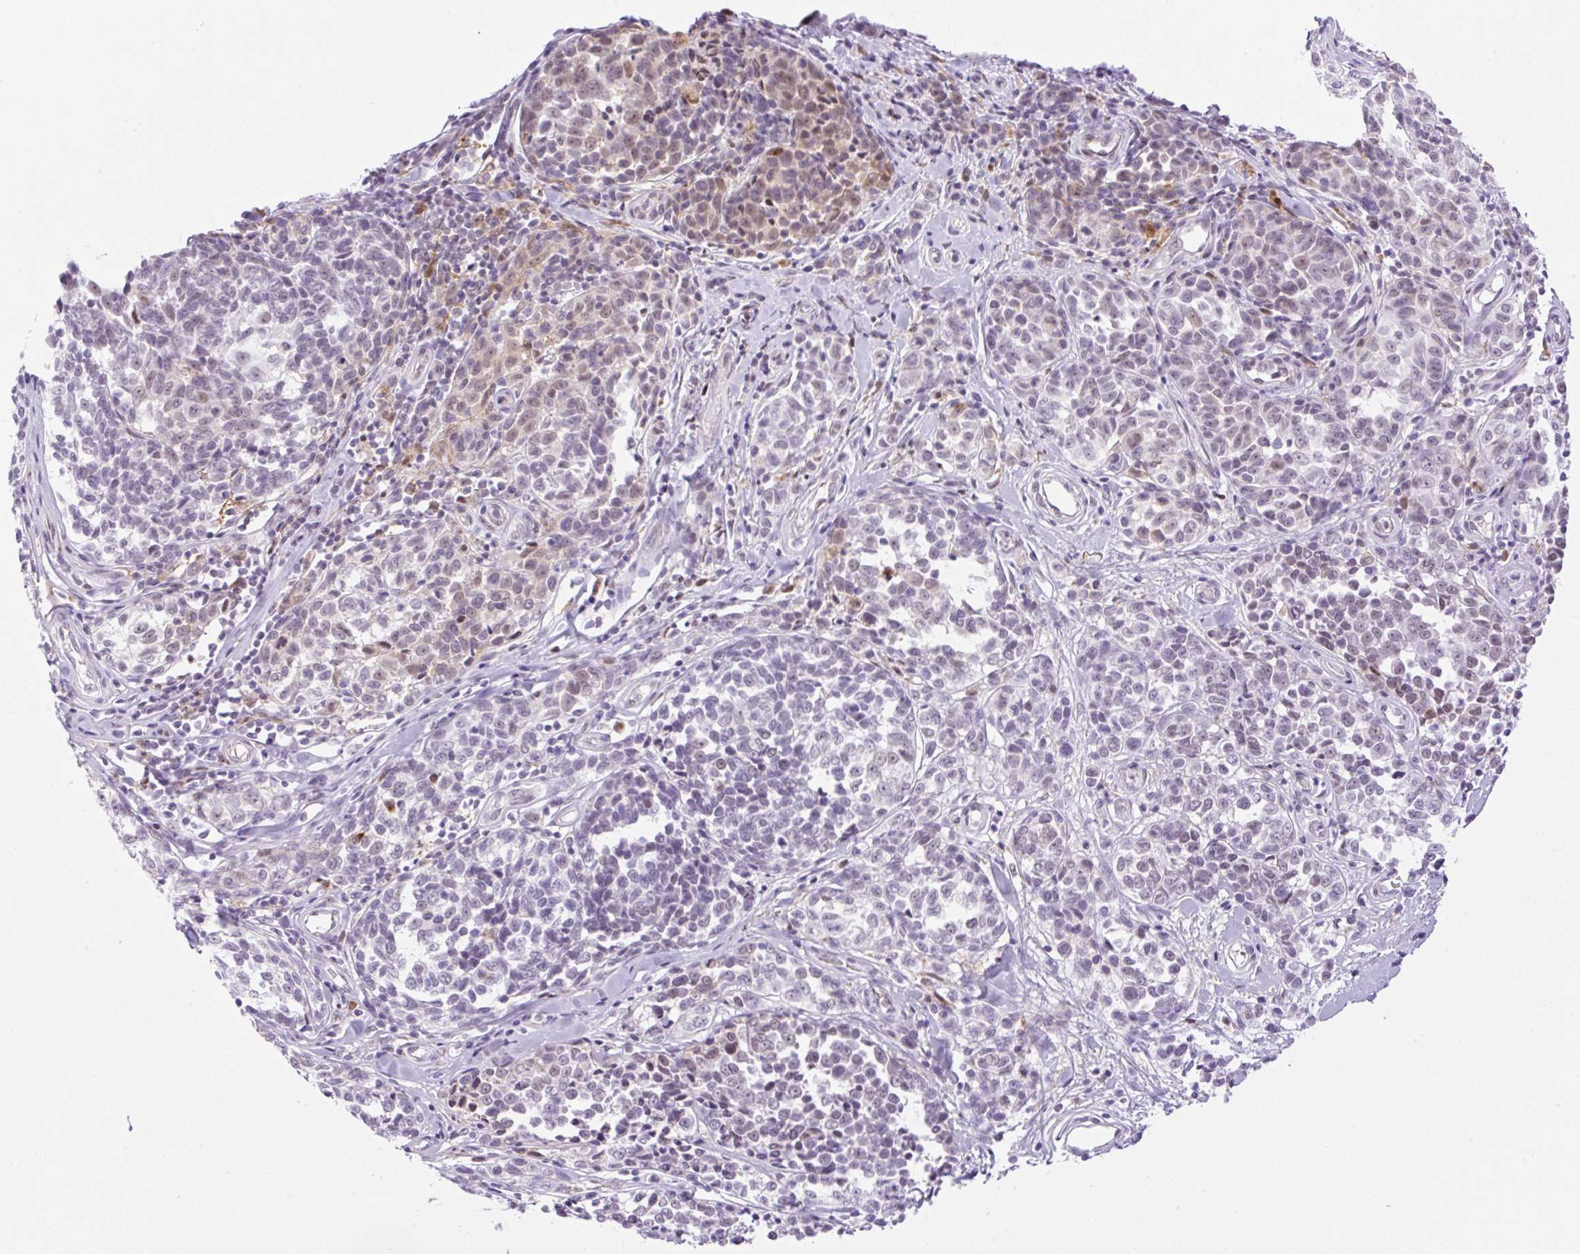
{"staining": {"intensity": "weak", "quantity": "25%-75%", "location": "nuclear"}, "tissue": "melanoma", "cell_type": "Tumor cells", "image_type": "cancer", "snomed": [{"axis": "morphology", "description": "Malignant melanoma, NOS"}, {"axis": "topography", "description": "Skin"}], "caption": "A low amount of weak nuclear positivity is seen in approximately 25%-75% of tumor cells in malignant melanoma tissue.", "gene": "PALM3", "patient": {"sex": "female", "age": 64}}